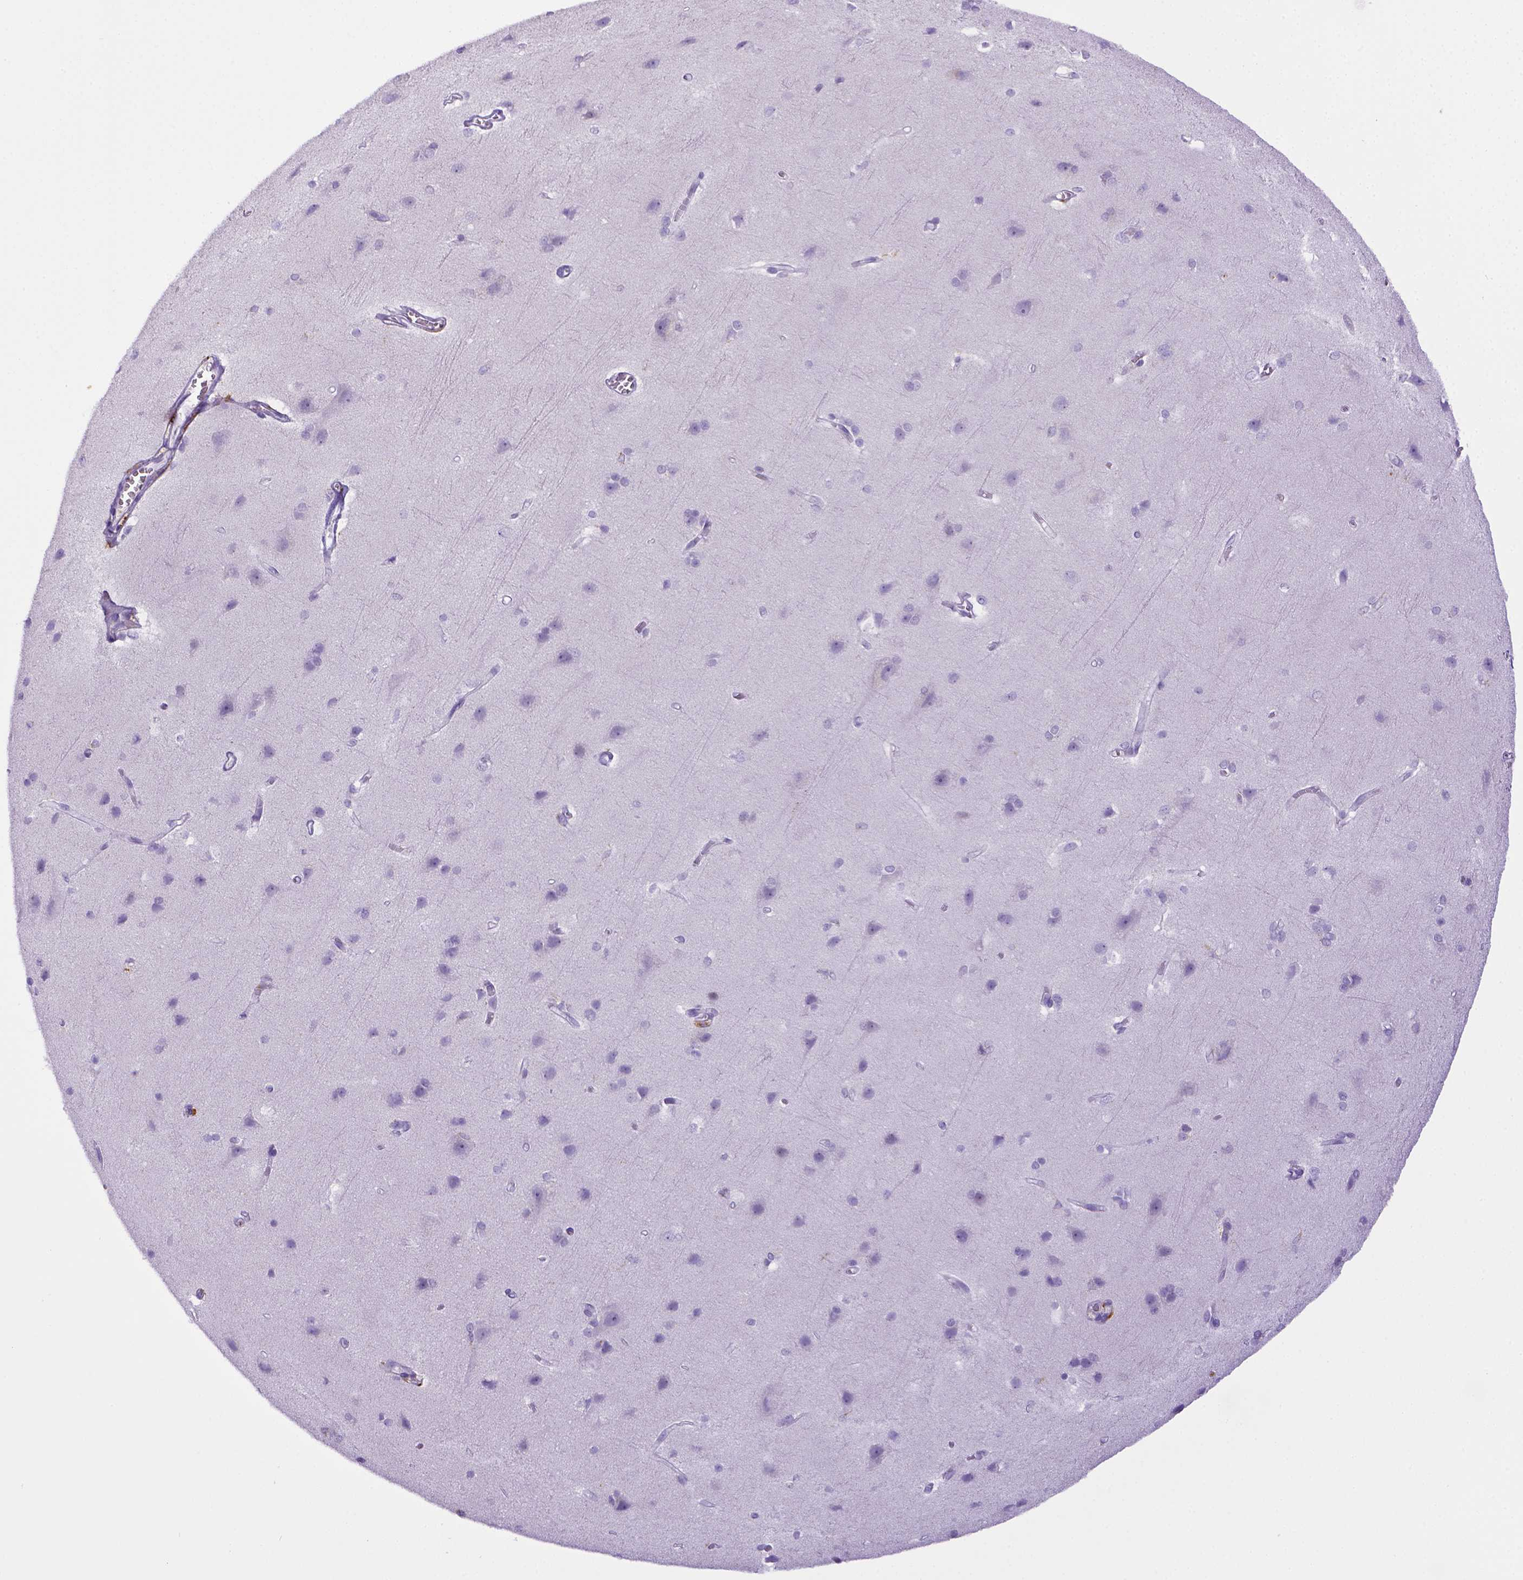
{"staining": {"intensity": "negative", "quantity": "none", "location": "none"}, "tissue": "cerebral cortex", "cell_type": "Endothelial cells", "image_type": "normal", "snomed": [{"axis": "morphology", "description": "Normal tissue, NOS"}, {"axis": "topography", "description": "Cerebral cortex"}], "caption": "This is an immunohistochemistry (IHC) image of normal cerebral cortex. There is no expression in endothelial cells.", "gene": "CD68", "patient": {"sex": "male", "age": 37}}